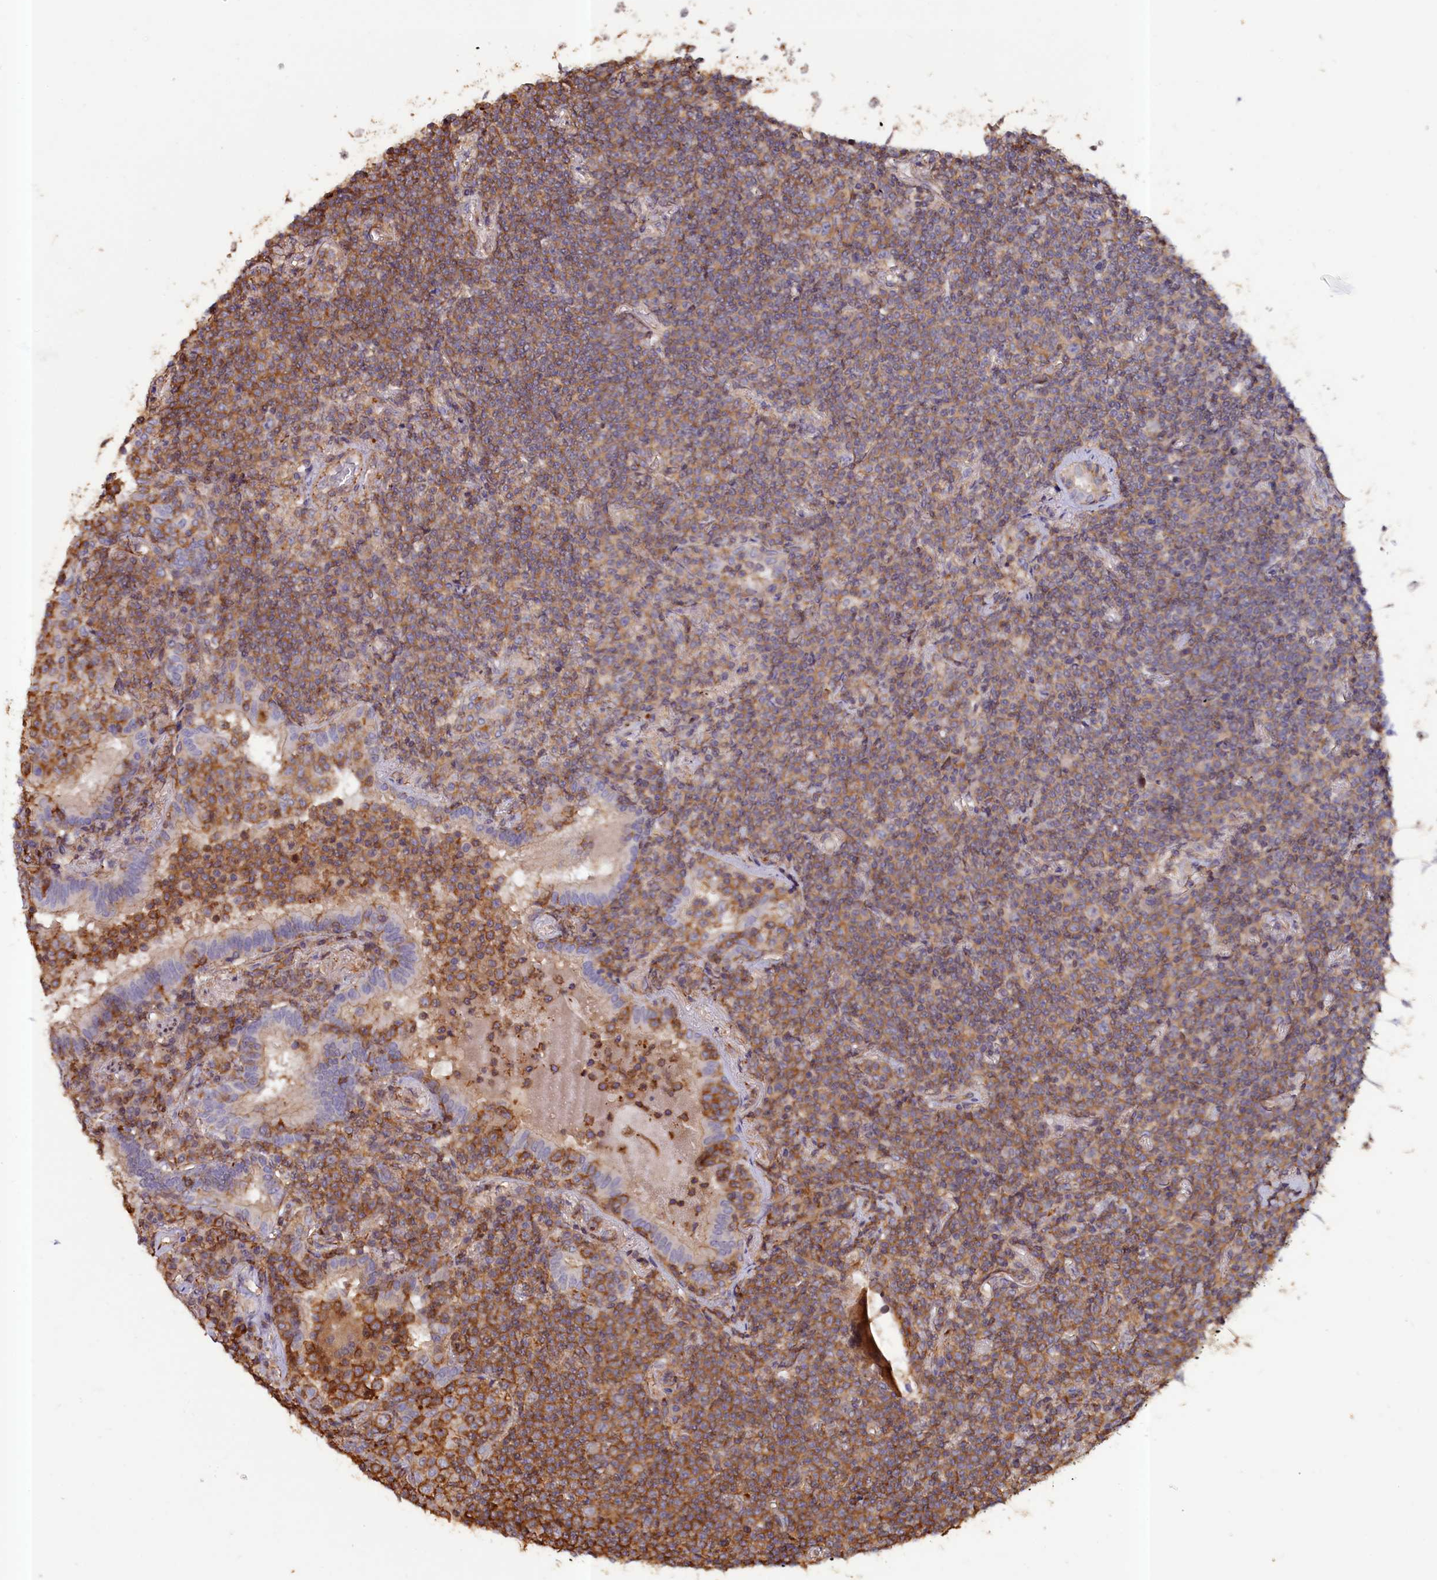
{"staining": {"intensity": "moderate", "quantity": ">75%", "location": "cytoplasmic/membranous"}, "tissue": "lymphoma", "cell_type": "Tumor cells", "image_type": "cancer", "snomed": [{"axis": "morphology", "description": "Malignant lymphoma, non-Hodgkin's type, Low grade"}, {"axis": "topography", "description": "Lung"}], "caption": "Lymphoma tissue demonstrates moderate cytoplasmic/membranous positivity in approximately >75% of tumor cells", "gene": "ANKRD27", "patient": {"sex": "female", "age": 71}}